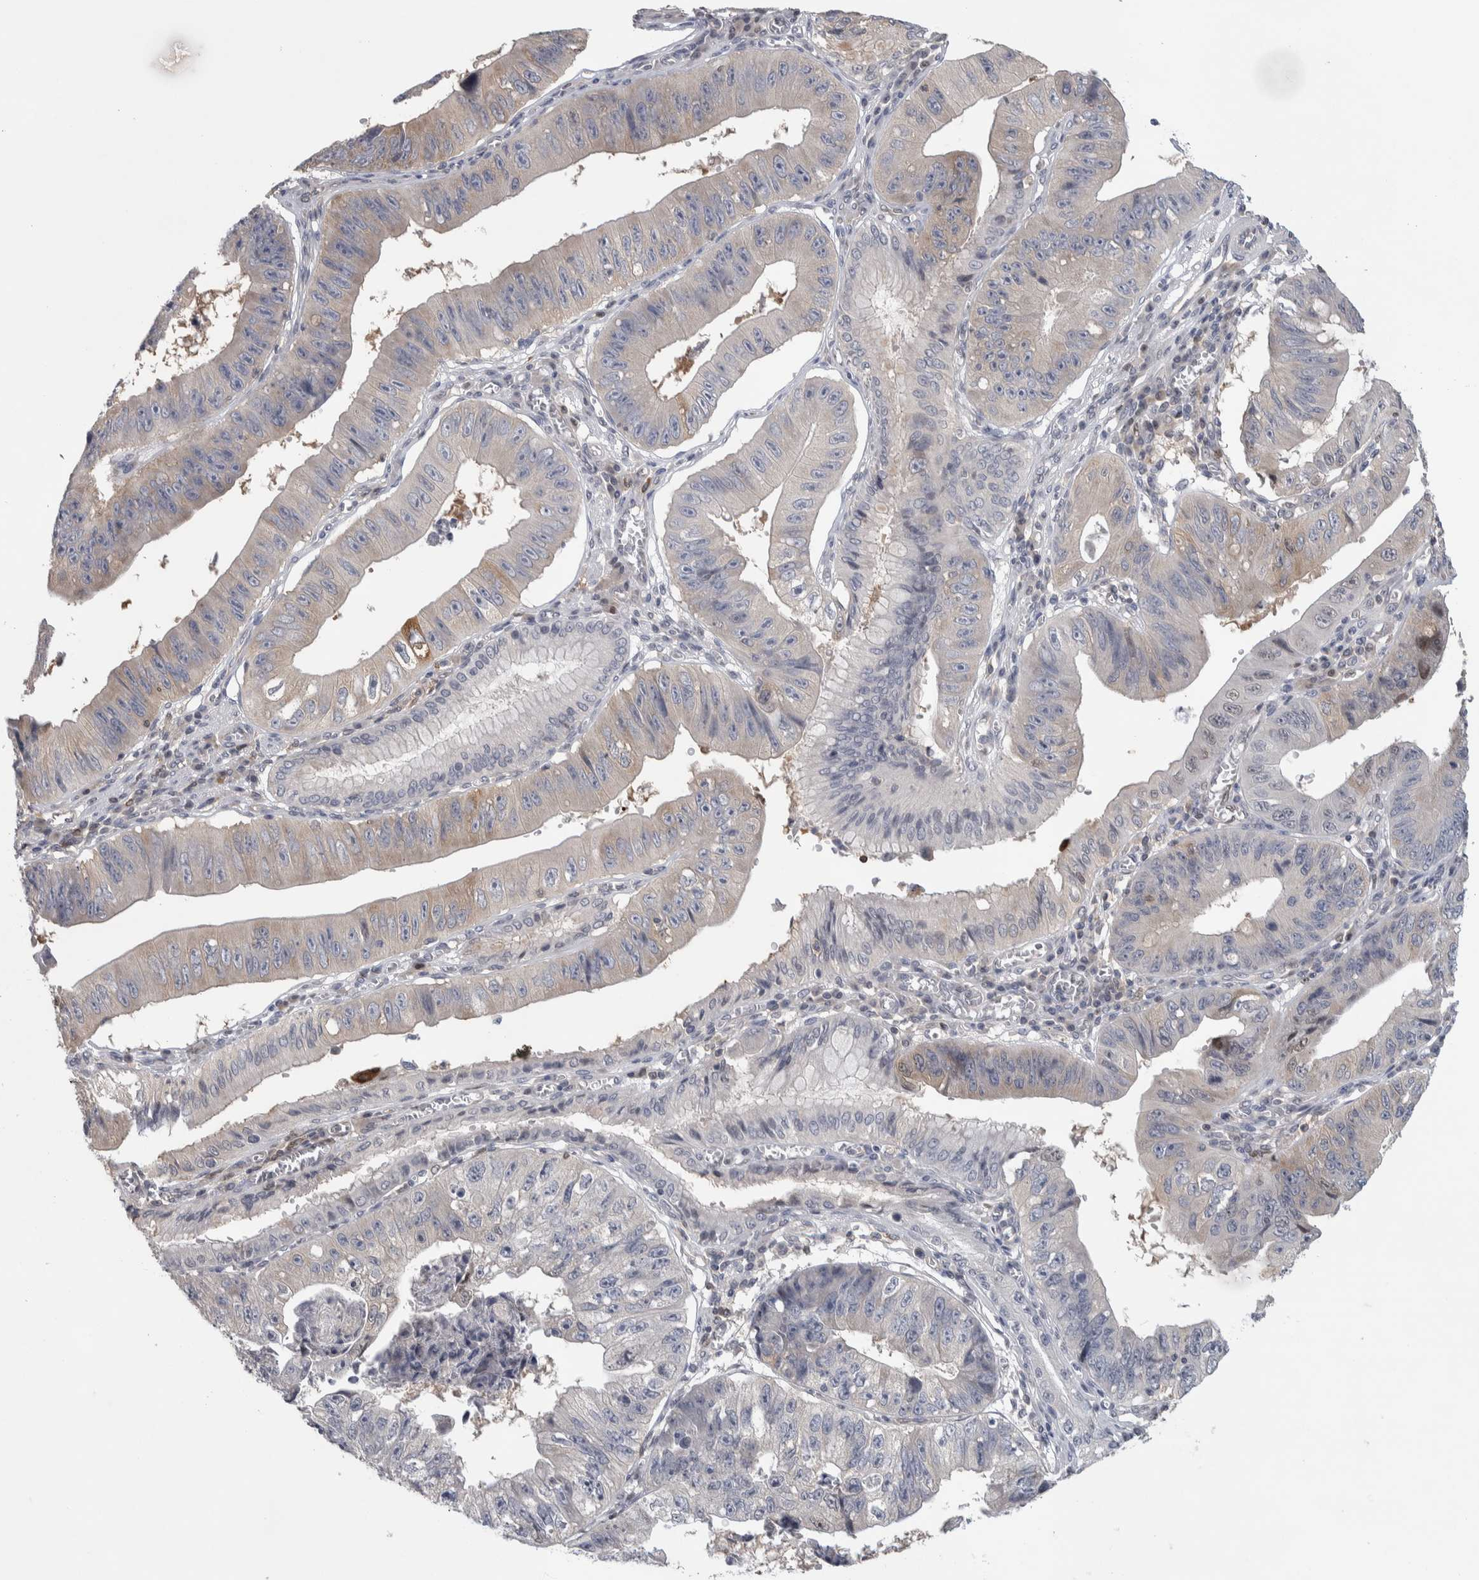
{"staining": {"intensity": "weak", "quantity": "<25%", "location": "cytoplasmic/membranous"}, "tissue": "stomach cancer", "cell_type": "Tumor cells", "image_type": "cancer", "snomed": [{"axis": "morphology", "description": "Adenocarcinoma, NOS"}, {"axis": "topography", "description": "Stomach"}], "caption": "This is an IHC photomicrograph of human stomach cancer (adenocarcinoma). There is no expression in tumor cells.", "gene": "NFKB2", "patient": {"sex": "male", "age": 59}}